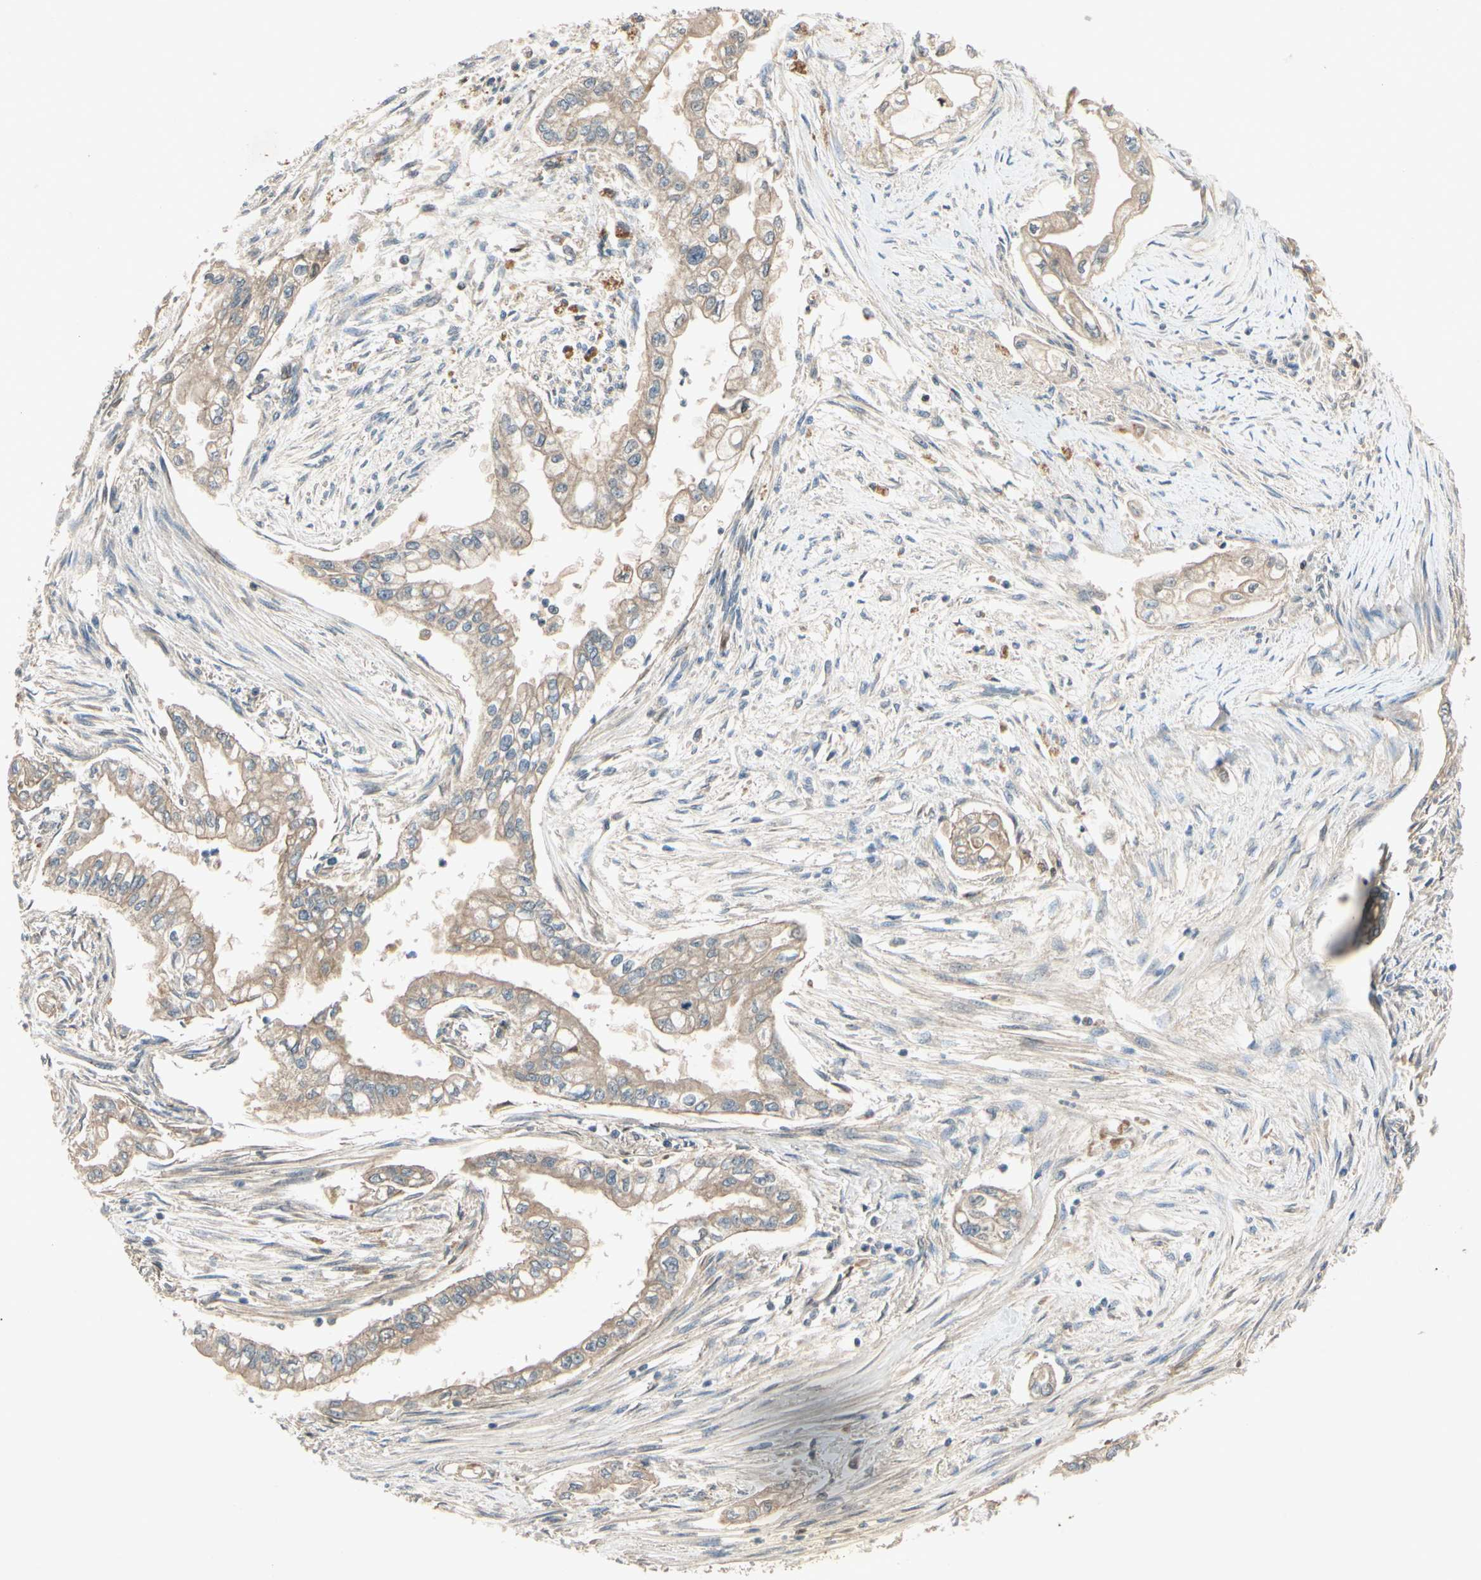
{"staining": {"intensity": "moderate", "quantity": ">75%", "location": "cytoplasmic/membranous"}, "tissue": "pancreatic cancer", "cell_type": "Tumor cells", "image_type": "cancer", "snomed": [{"axis": "morphology", "description": "Normal tissue, NOS"}, {"axis": "topography", "description": "Pancreas"}], "caption": "Immunohistochemical staining of human pancreatic cancer shows medium levels of moderate cytoplasmic/membranous staining in about >75% of tumor cells. (brown staining indicates protein expression, while blue staining denotes nuclei).", "gene": "RNF14", "patient": {"sex": "male", "age": 42}}